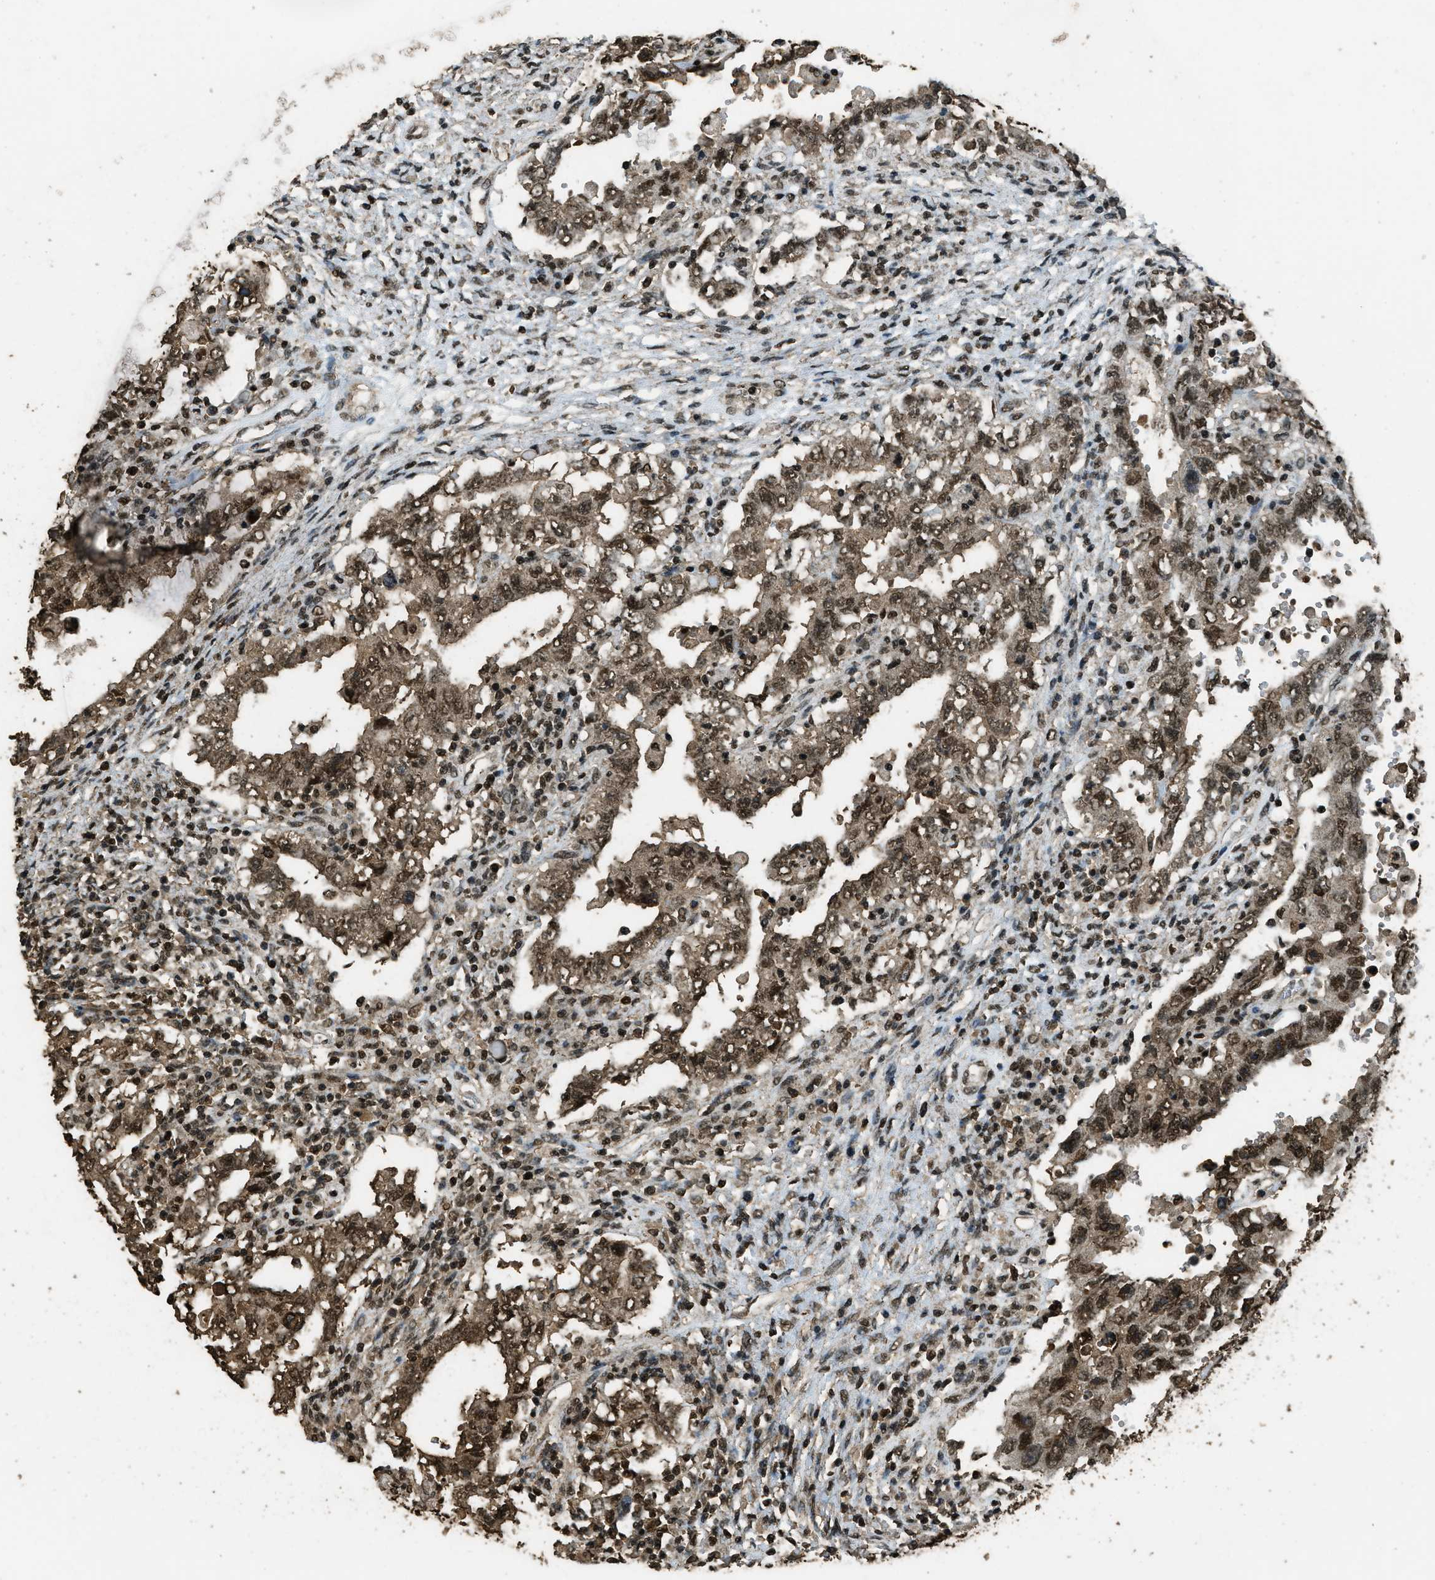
{"staining": {"intensity": "strong", "quantity": ">75%", "location": "cytoplasmic/membranous,nuclear"}, "tissue": "testis cancer", "cell_type": "Tumor cells", "image_type": "cancer", "snomed": [{"axis": "morphology", "description": "Carcinoma, Embryonal, NOS"}, {"axis": "topography", "description": "Testis"}], "caption": "DAB (3,3'-diaminobenzidine) immunohistochemical staining of testis embryonal carcinoma demonstrates strong cytoplasmic/membranous and nuclear protein staining in about >75% of tumor cells.", "gene": "MYB", "patient": {"sex": "male", "age": 26}}